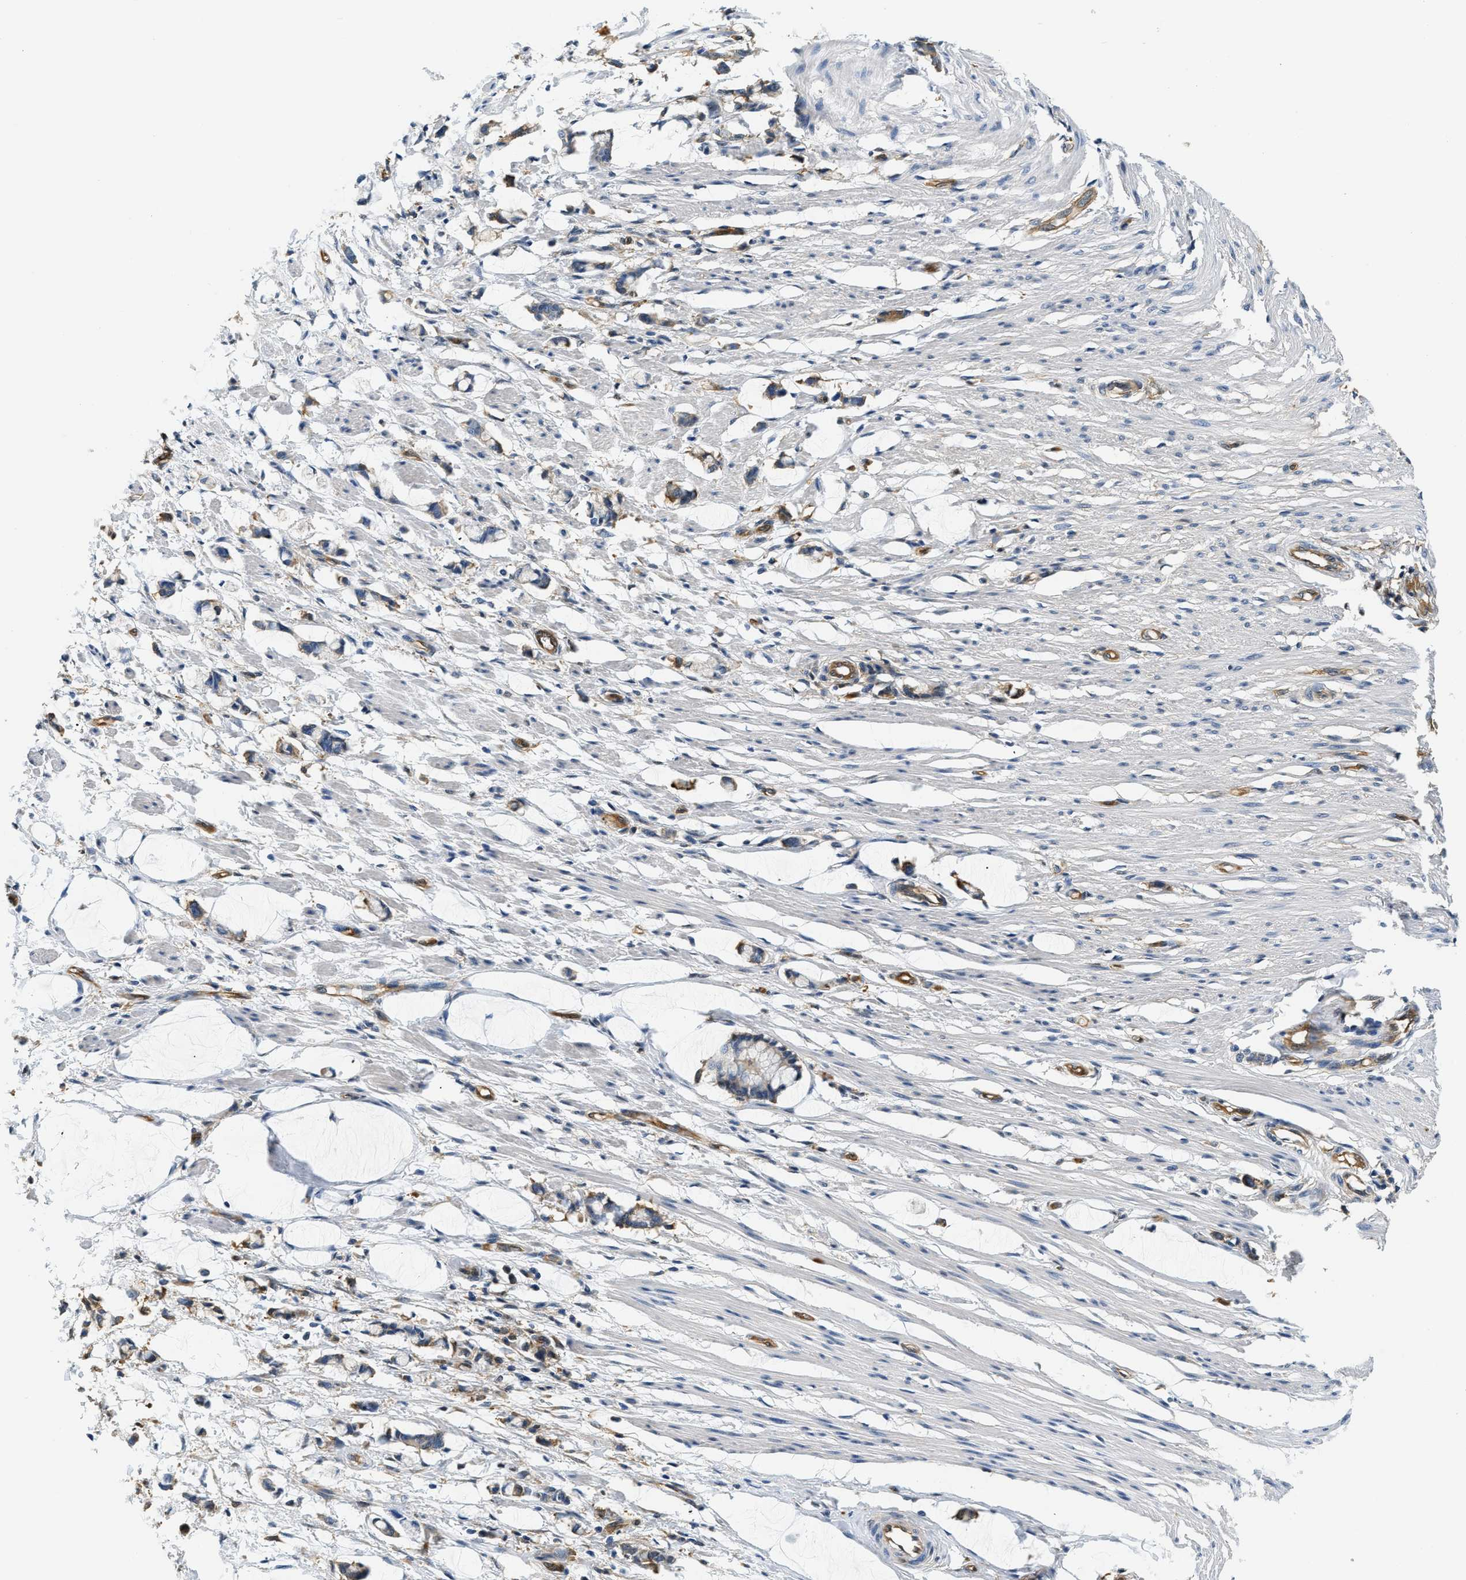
{"staining": {"intensity": "weak", "quantity": "<25%", "location": "cytoplasmic/membranous"}, "tissue": "smooth muscle", "cell_type": "Smooth muscle cells", "image_type": "normal", "snomed": [{"axis": "morphology", "description": "Normal tissue, NOS"}, {"axis": "morphology", "description": "Adenocarcinoma, NOS"}, {"axis": "topography", "description": "Smooth muscle"}, {"axis": "topography", "description": "Colon"}], "caption": "The photomicrograph exhibits no significant expression in smooth muscle cells of smooth muscle. Brightfield microscopy of IHC stained with DAB (3,3'-diaminobenzidine) (brown) and hematoxylin (blue), captured at high magnification.", "gene": "PPP2R1B", "patient": {"sex": "male", "age": 14}}